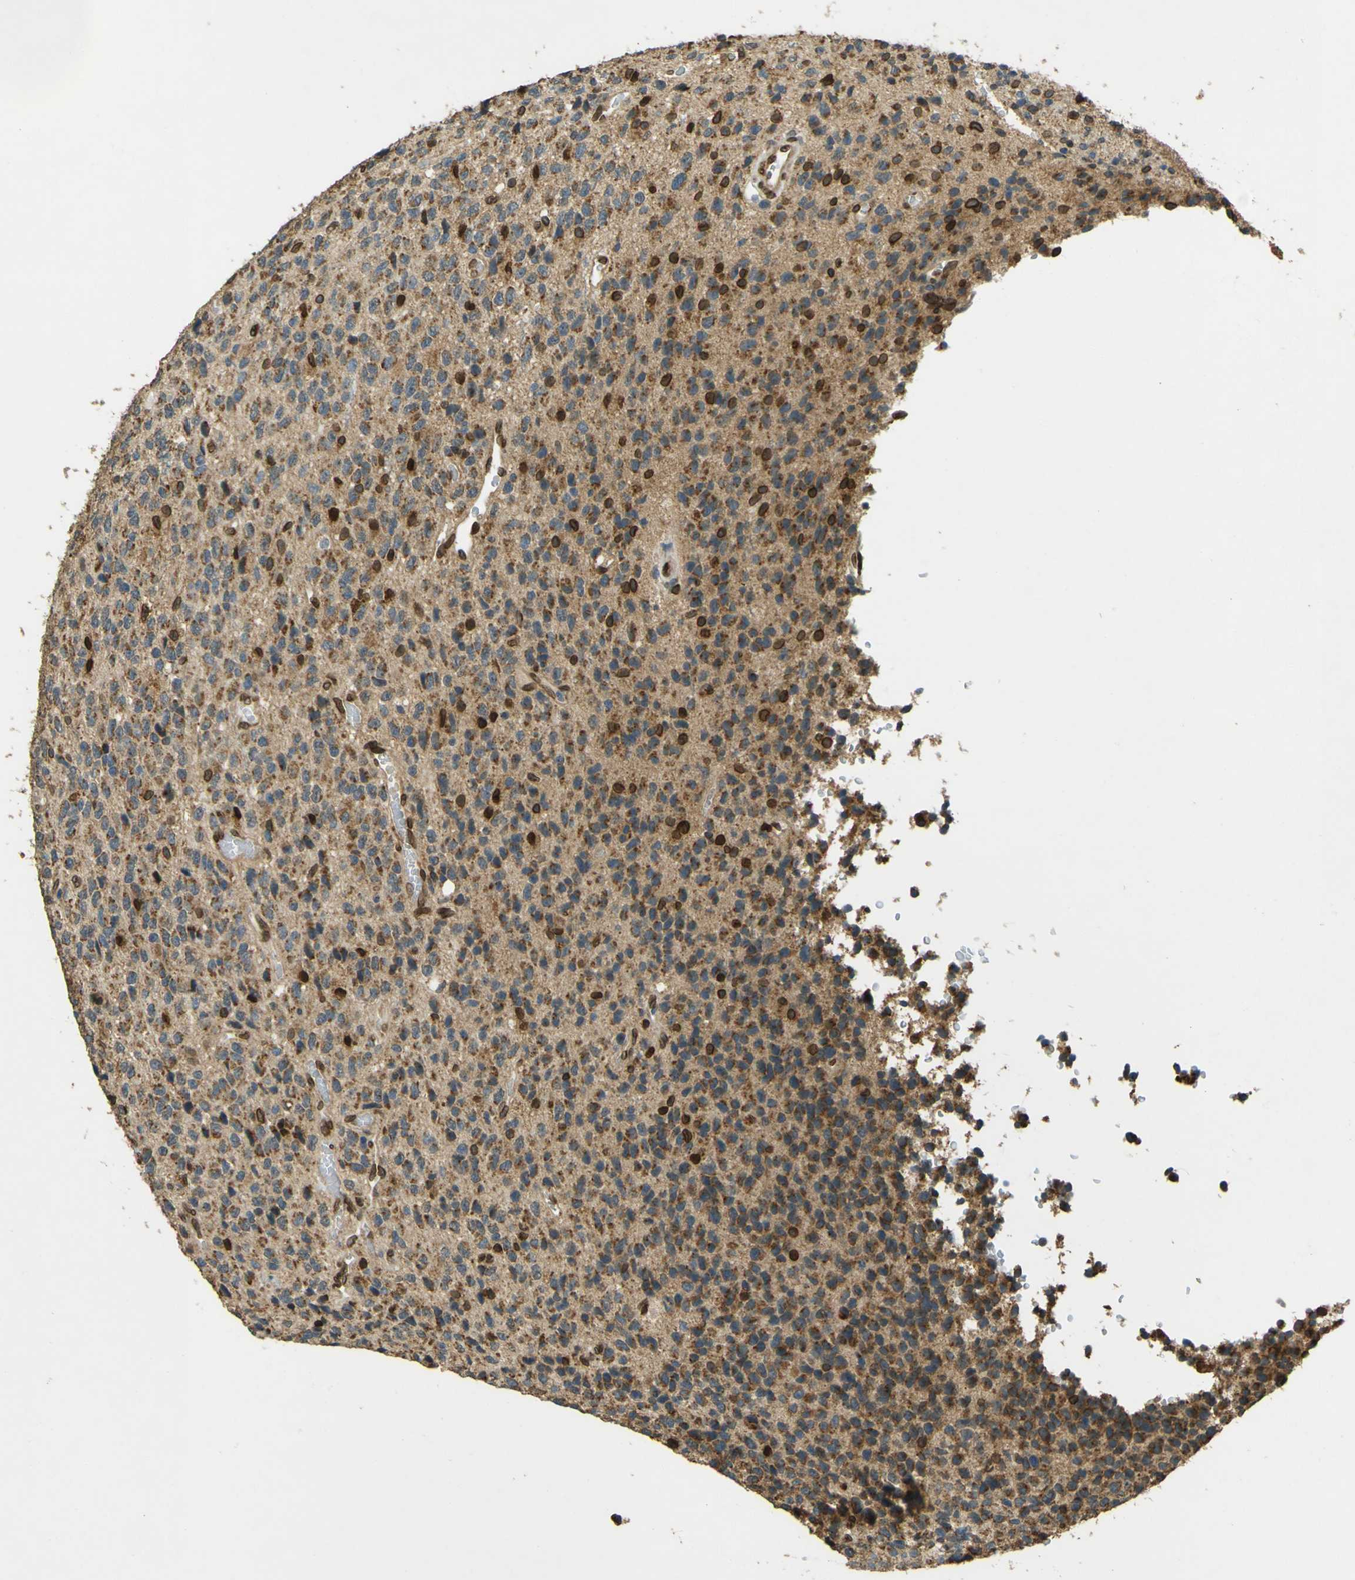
{"staining": {"intensity": "moderate", "quantity": "25%-75%", "location": "cytoplasmic/membranous,nuclear"}, "tissue": "glioma", "cell_type": "Tumor cells", "image_type": "cancer", "snomed": [{"axis": "morphology", "description": "Glioma, malignant, High grade"}, {"axis": "topography", "description": "pancreas cauda"}], "caption": "Protein expression analysis of human glioma reveals moderate cytoplasmic/membranous and nuclear positivity in about 25%-75% of tumor cells.", "gene": "GALNT1", "patient": {"sex": "male", "age": 60}}